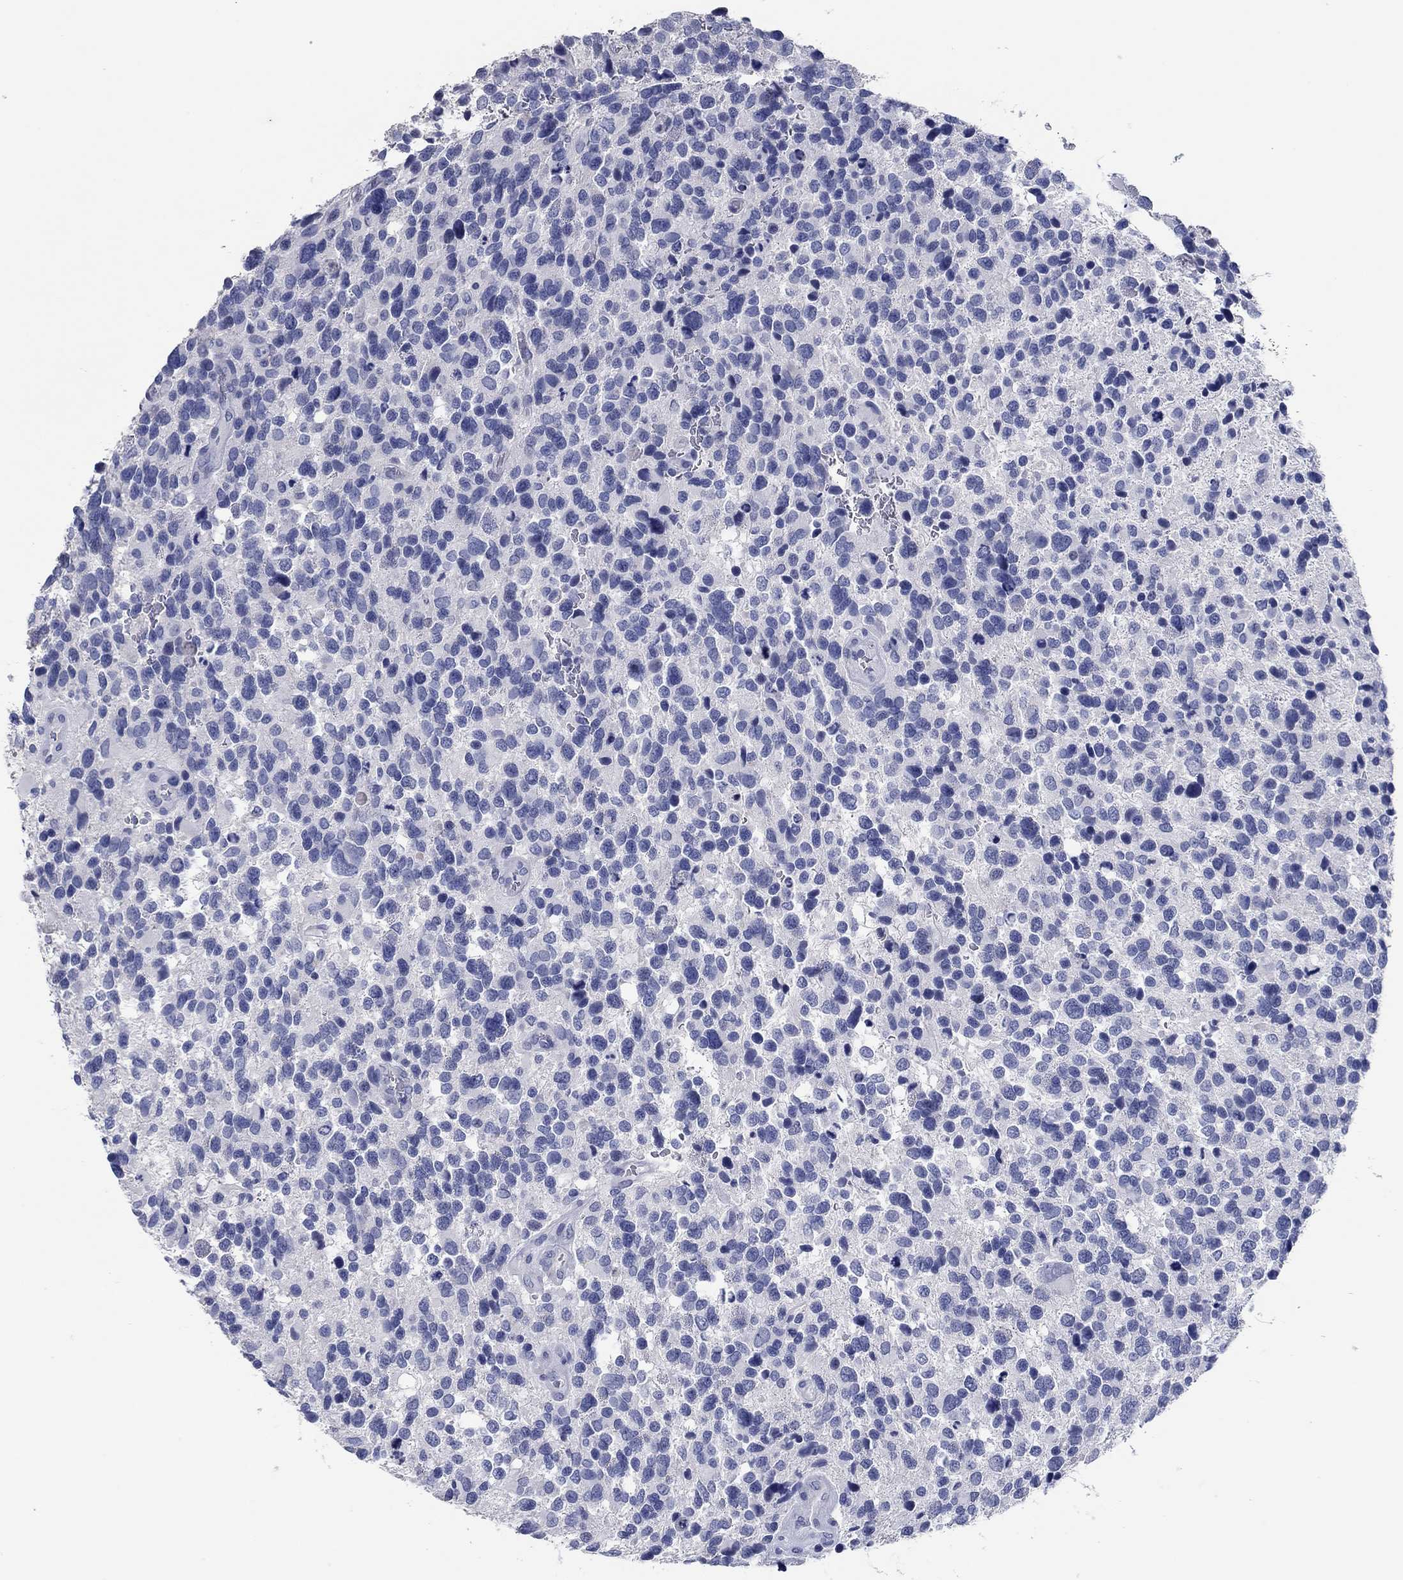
{"staining": {"intensity": "negative", "quantity": "none", "location": "none"}, "tissue": "glioma", "cell_type": "Tumor cells", "image_type": "cancer", "snomed": [{"axis": "morphology", "description": "Glioma, malignant, Low grade"}, {"axis": "topography", "description": "Brain"}], "caption": "Micrograph shows no significant protein expression in tumor cells of glioma.", "gene": "POU5F1", "patient": {"sex": "female", "age": 32}}